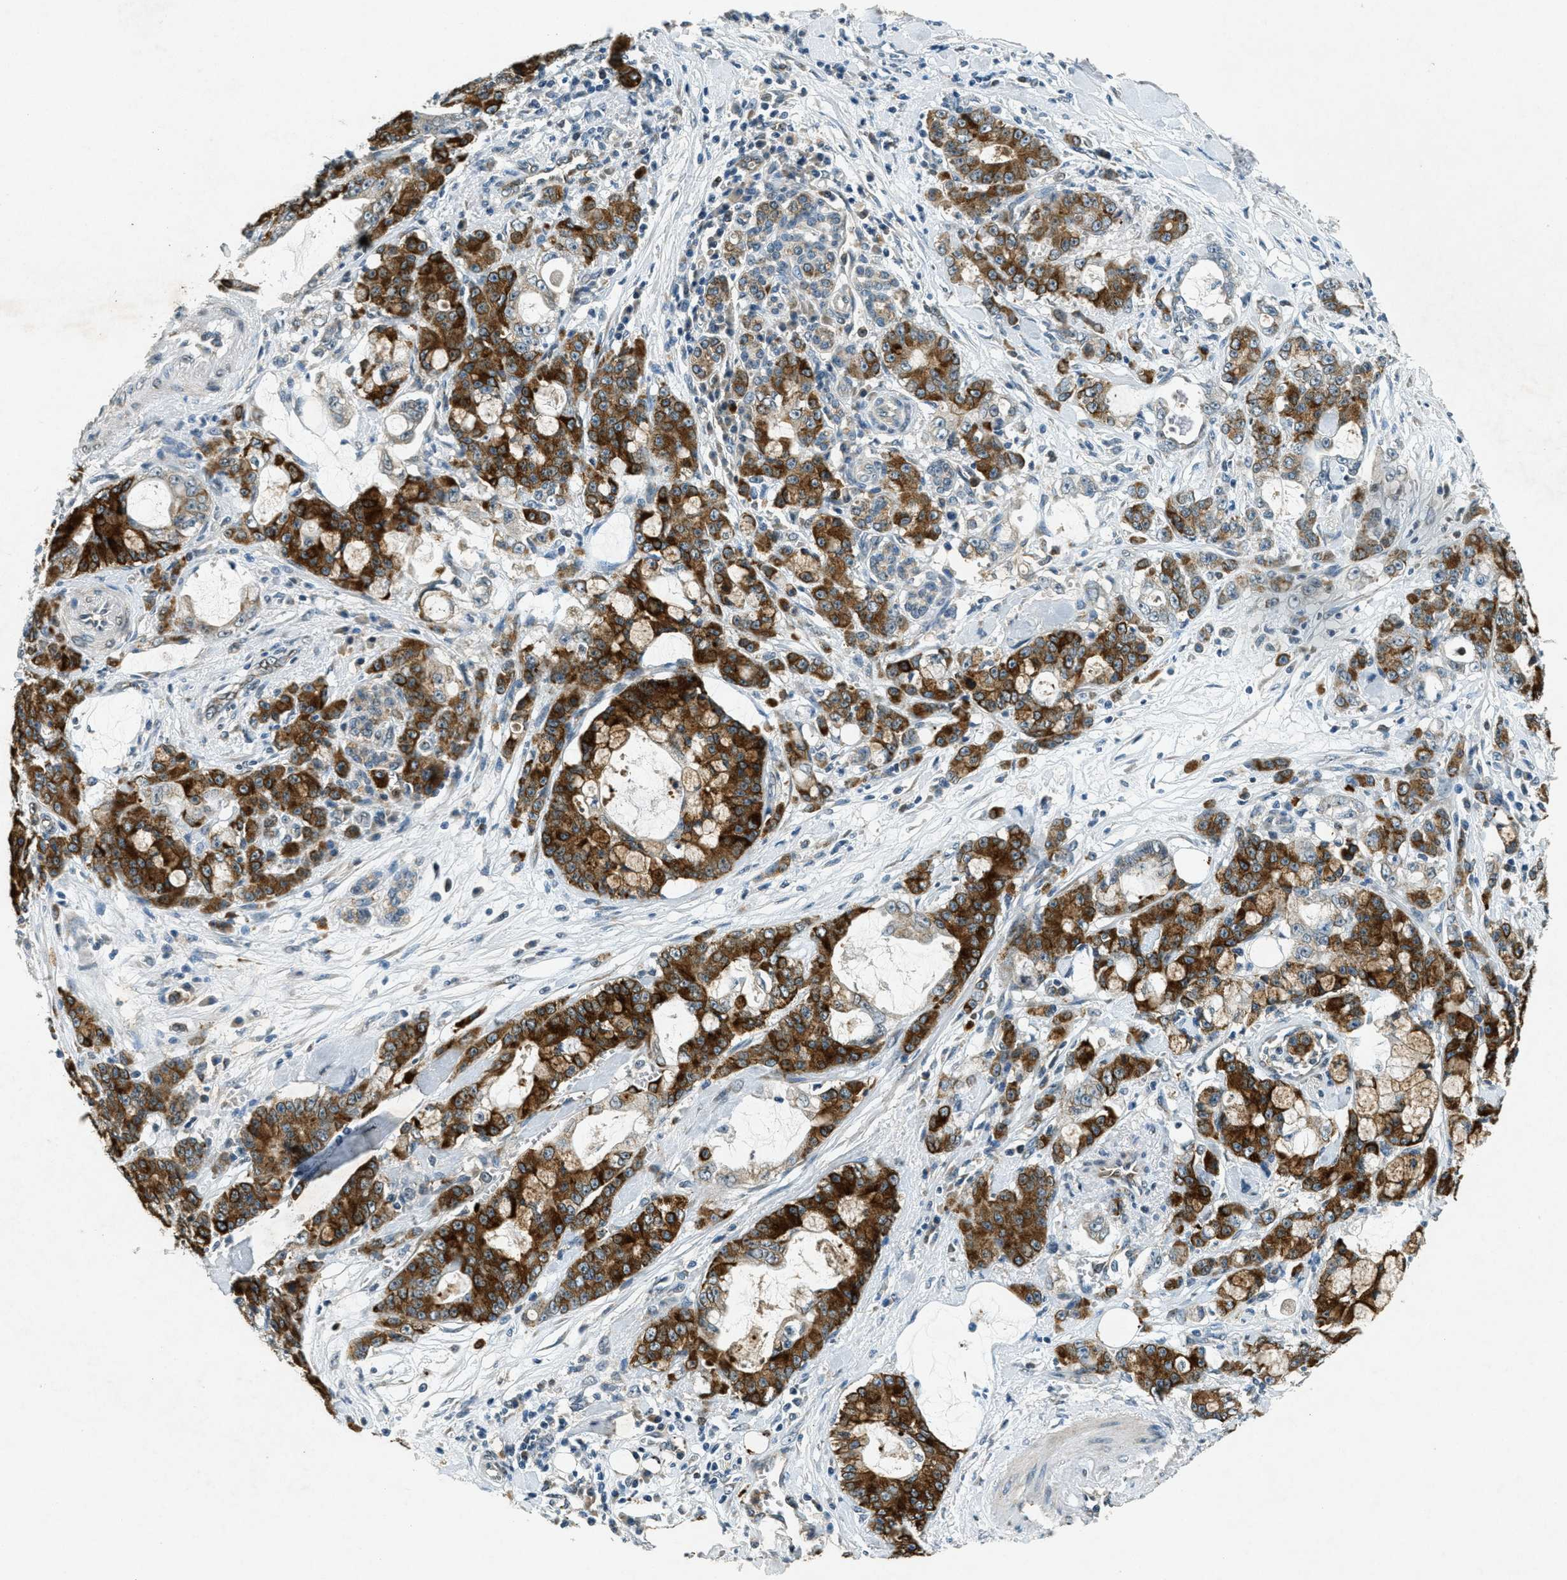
{"staining": {"intensity": "strong", "quantity": "25%-75%", "location": "cytoplasmic/membranous"}, "tissue": "pancreatic cancer", "cell_type": "Tumor cells", "image_type": "cancer", "snomed": [{"axis": "morphology", "description": "Adenocarcinoma, NOS"}, {"axis": "topography", "description": "Pancreas"}], "caption": "IHC (DAB (3,3'-diaminobenzidine)) staining of human pancreatic cancer demonstrates strong cytoplasmic/membranous protein expression in about 25%-75% of tumor cells.", "gene": "RAB3D", "patient": {"sex": "female", "age": 73}}